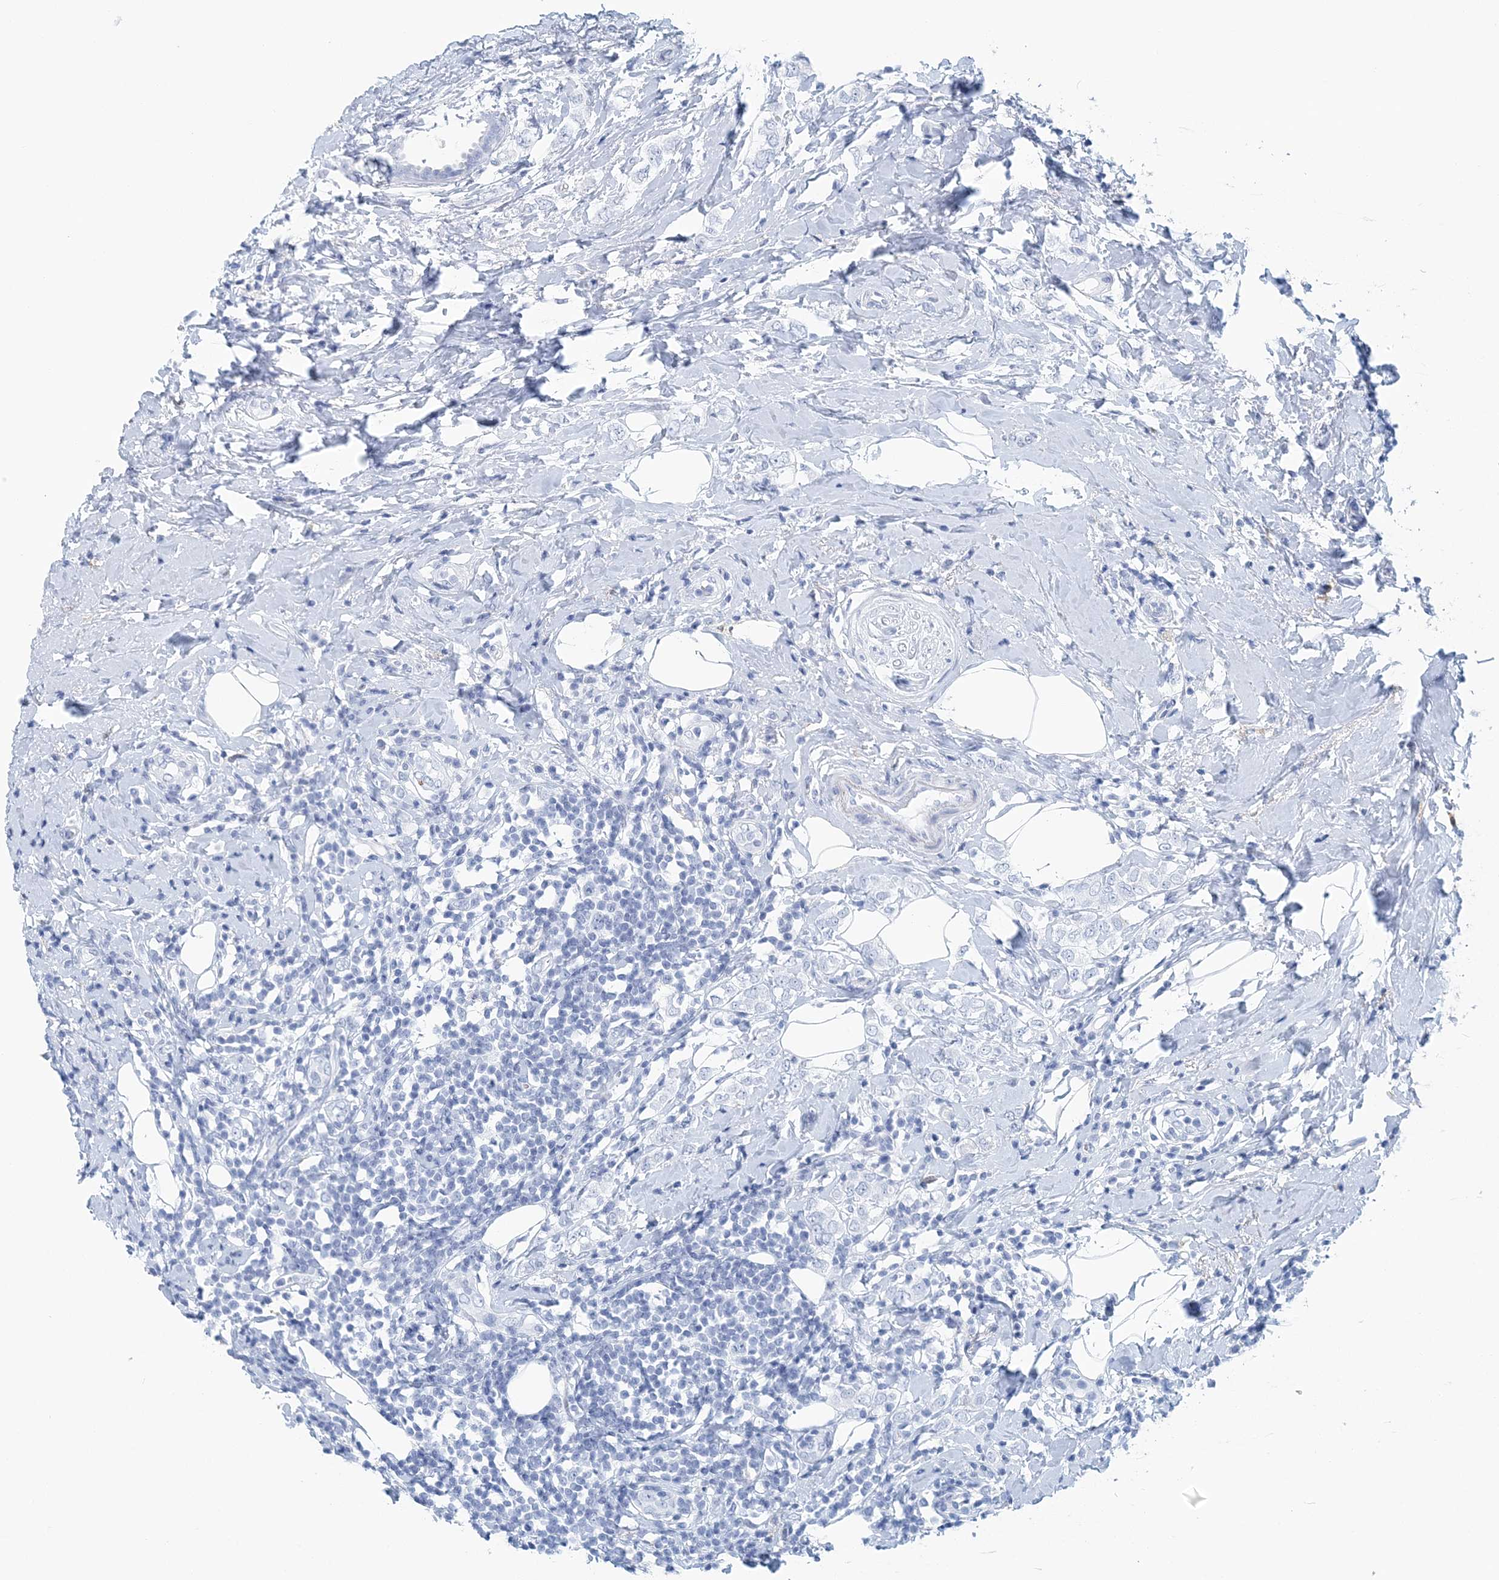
{"staining": {"intensity": "negative", "quantity": "none", "location": "none"}, "tissue": "breast cancer", "cell_type": "Tumor cells", "image_type": "cancer", "snomed": [{"axis": "morphology", "description": "Lobular carcinoma"}, {"axis": "topography", "description": "Breast"}], "caption": "Tumor cells are negative for protein expression in human breast cancer.", "gene": "NKX6-1", "patient": {"sex": "female", "age": 47}}